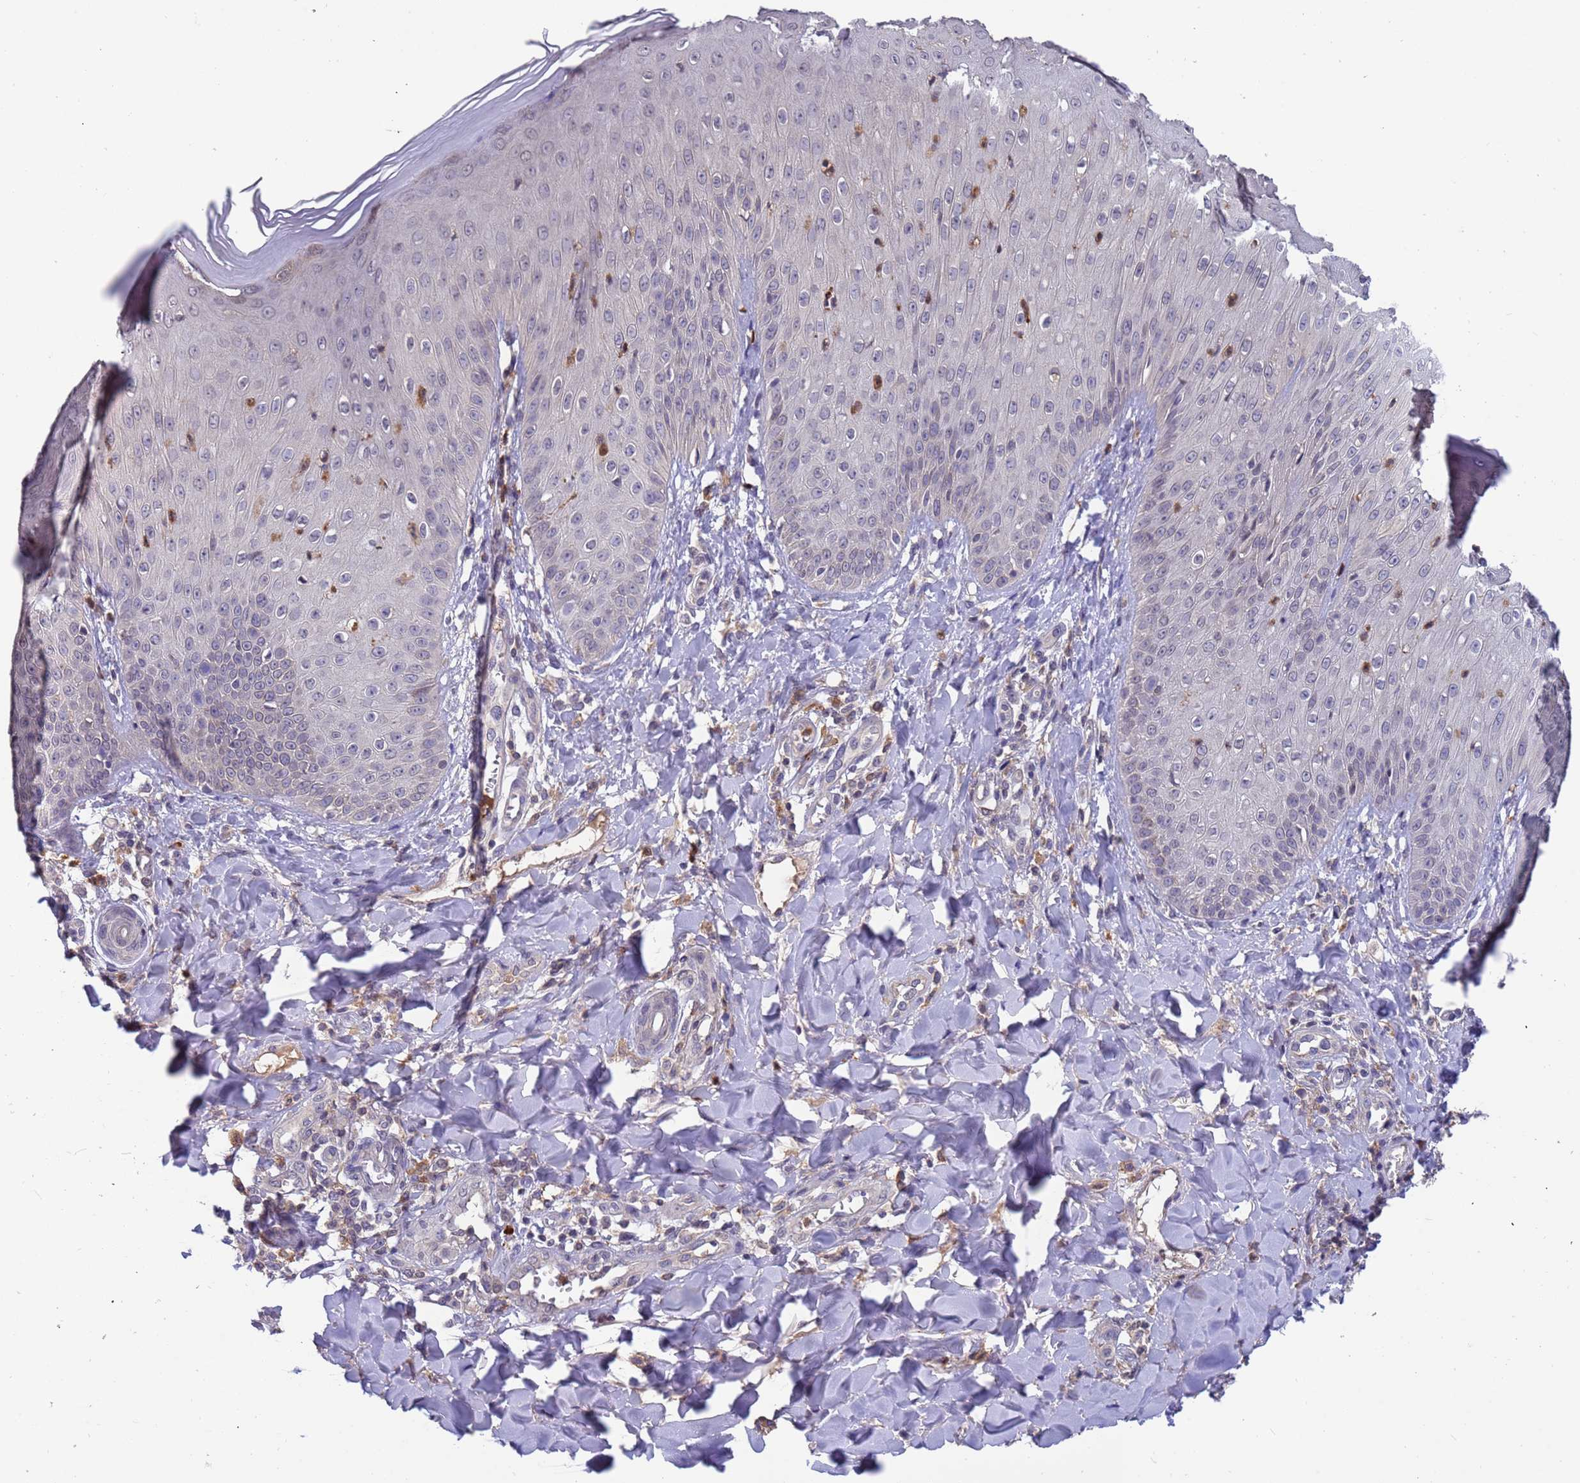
{"staining": {"intensity": "negative", "quantity": "none", "location": "none"}, "tissue": "skin", "cell_type": "Epidermal cells", "image_type": "normal", "snomed": [{"axis": "morphology", "description": "Normal tissue, NOS"}, {"axis": "morphology", "description": "Inflammation, NOS"}, {"axis": "topography", "description": "Soft tissue"}, {"axis": "topography", "description": "Anal"}], "caption": "Histopathology image shows no significant protein expression in epidermal cells of unremarkable skin.", "gene": "AMPD3", "patient": {"sex": "female", "age": 15}}